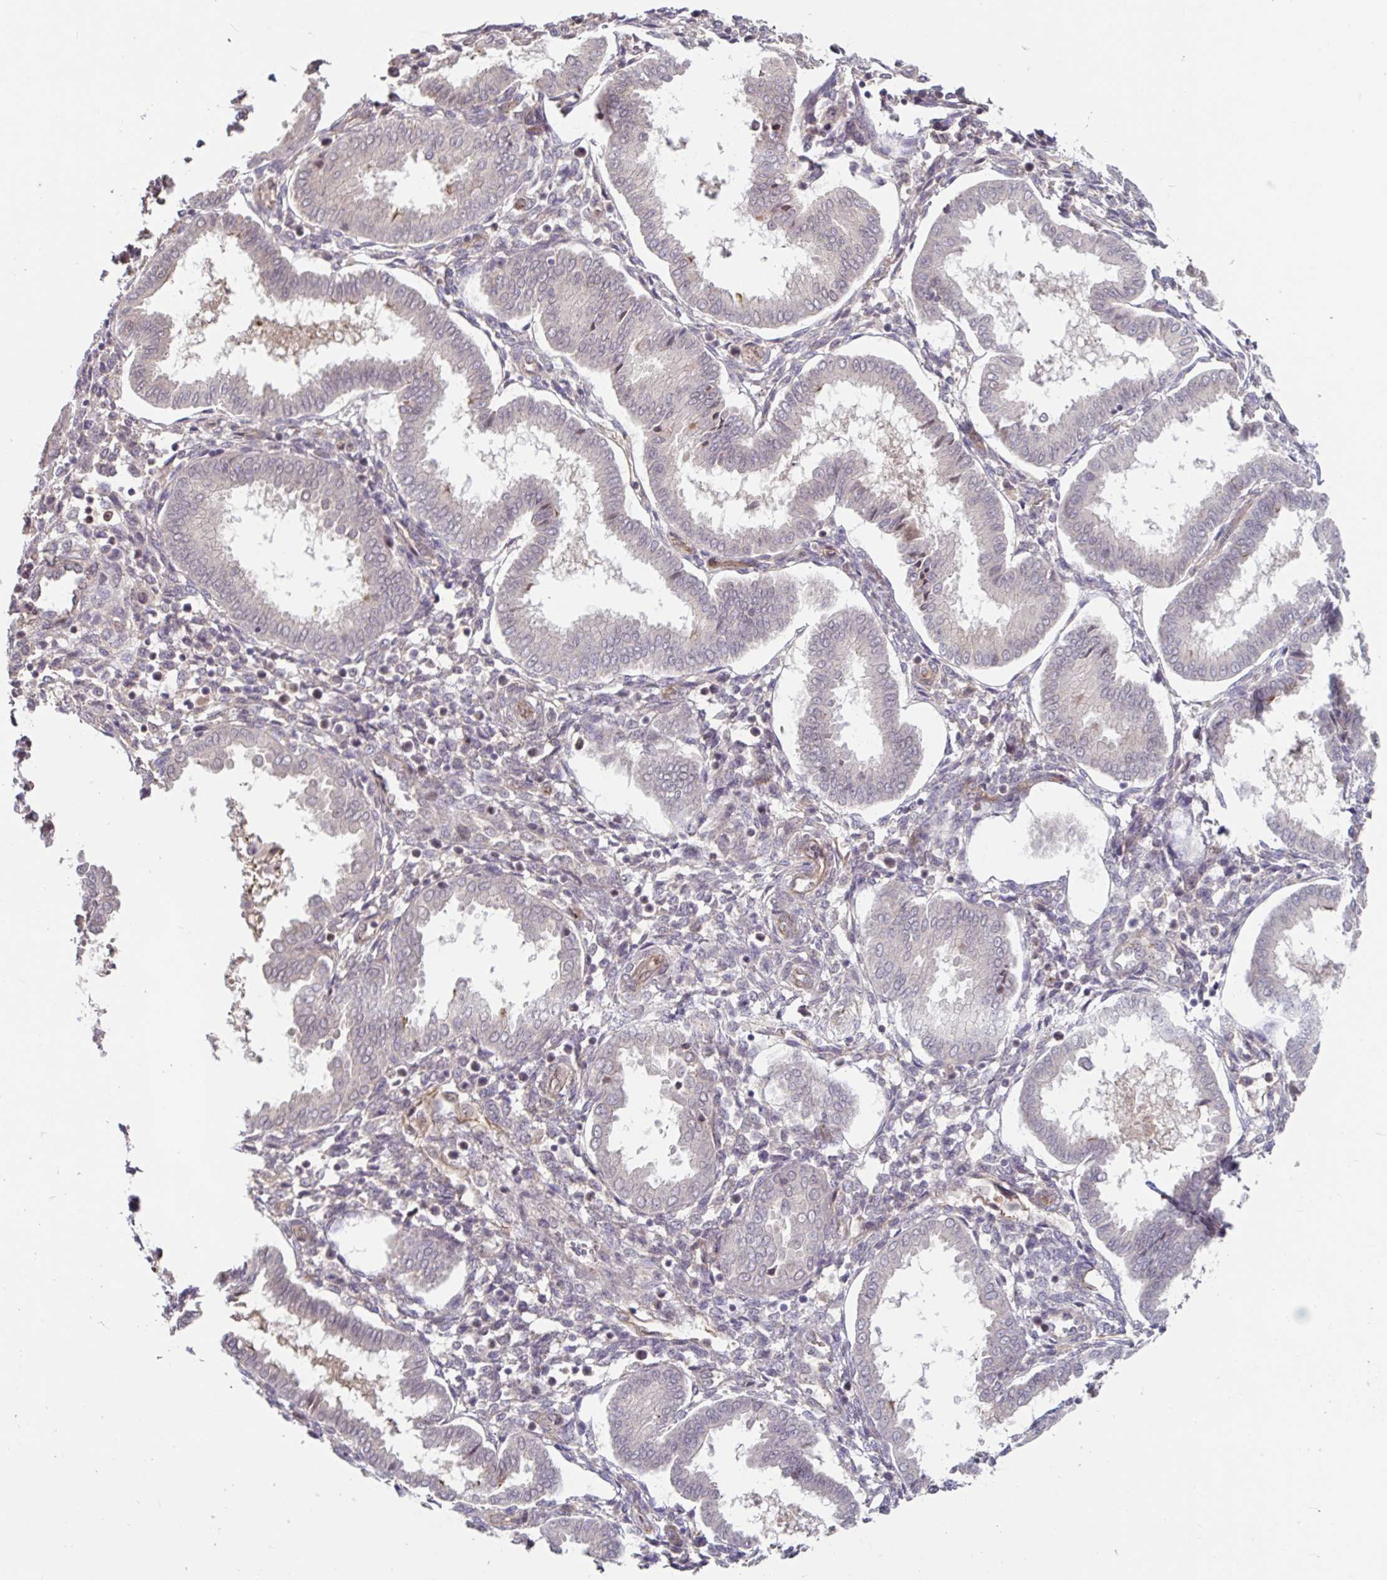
{"staining": {"intensity": "negative", "quantity": "none", "location": "none"}, "tissue": "endometrium", "cell_type": "Cells in endometrial stroma", "image_type": "normal", "snomed": [{"axis": "morphology", "description": "Normal tissue, NOS"}, {"axis": "topography", "description": "Endometrium"}], "caption": "DAB (3,3'-diaminobenzidine) immunohistochemical staining of benign human endometrium exhibits no significant positivity in cells in endometrial stroma.", "gene": "STYXL1", "patient": {"sex": "female", "age": 24}}